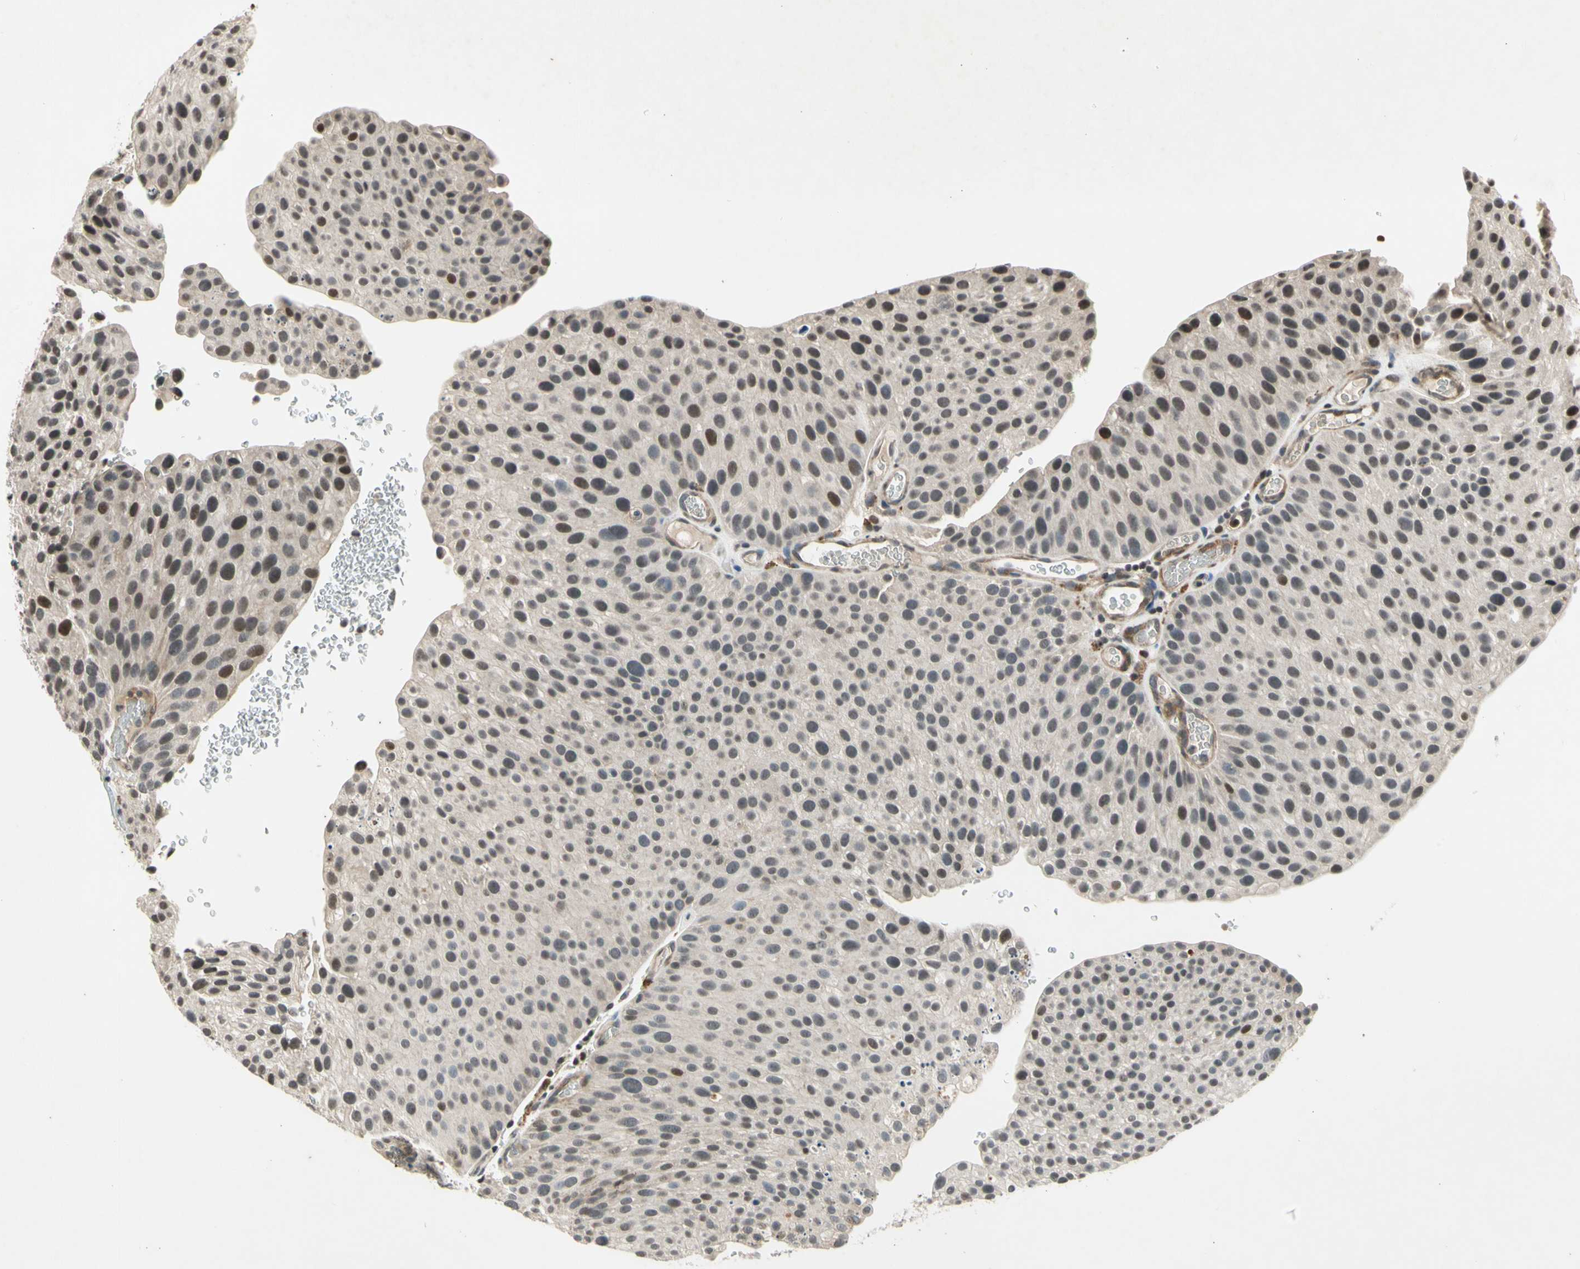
{"staining": {"intensity": "moderate", "quantity": "<25%", "location": "nuclear"}, "tissue": "urothelial cancer", "cell_type": "Tumor cells", "image_type": "cancer", "snomed": [{"axis": "morphology", "description": "Urothelial carcinoma, Low grade"}, {"axis": "topography", "description": "Smooth muscle"}, {"axis": "topography", "description": "Urinary bladder"}], "caption": "IHC image of human urothelial cancer stained for a protein (brown), which displays low levels of moderate nuclear staining in about <25% of tumor cells.", "gene": "EFNB2", "patient": {"sex": "male", "age": 60}}